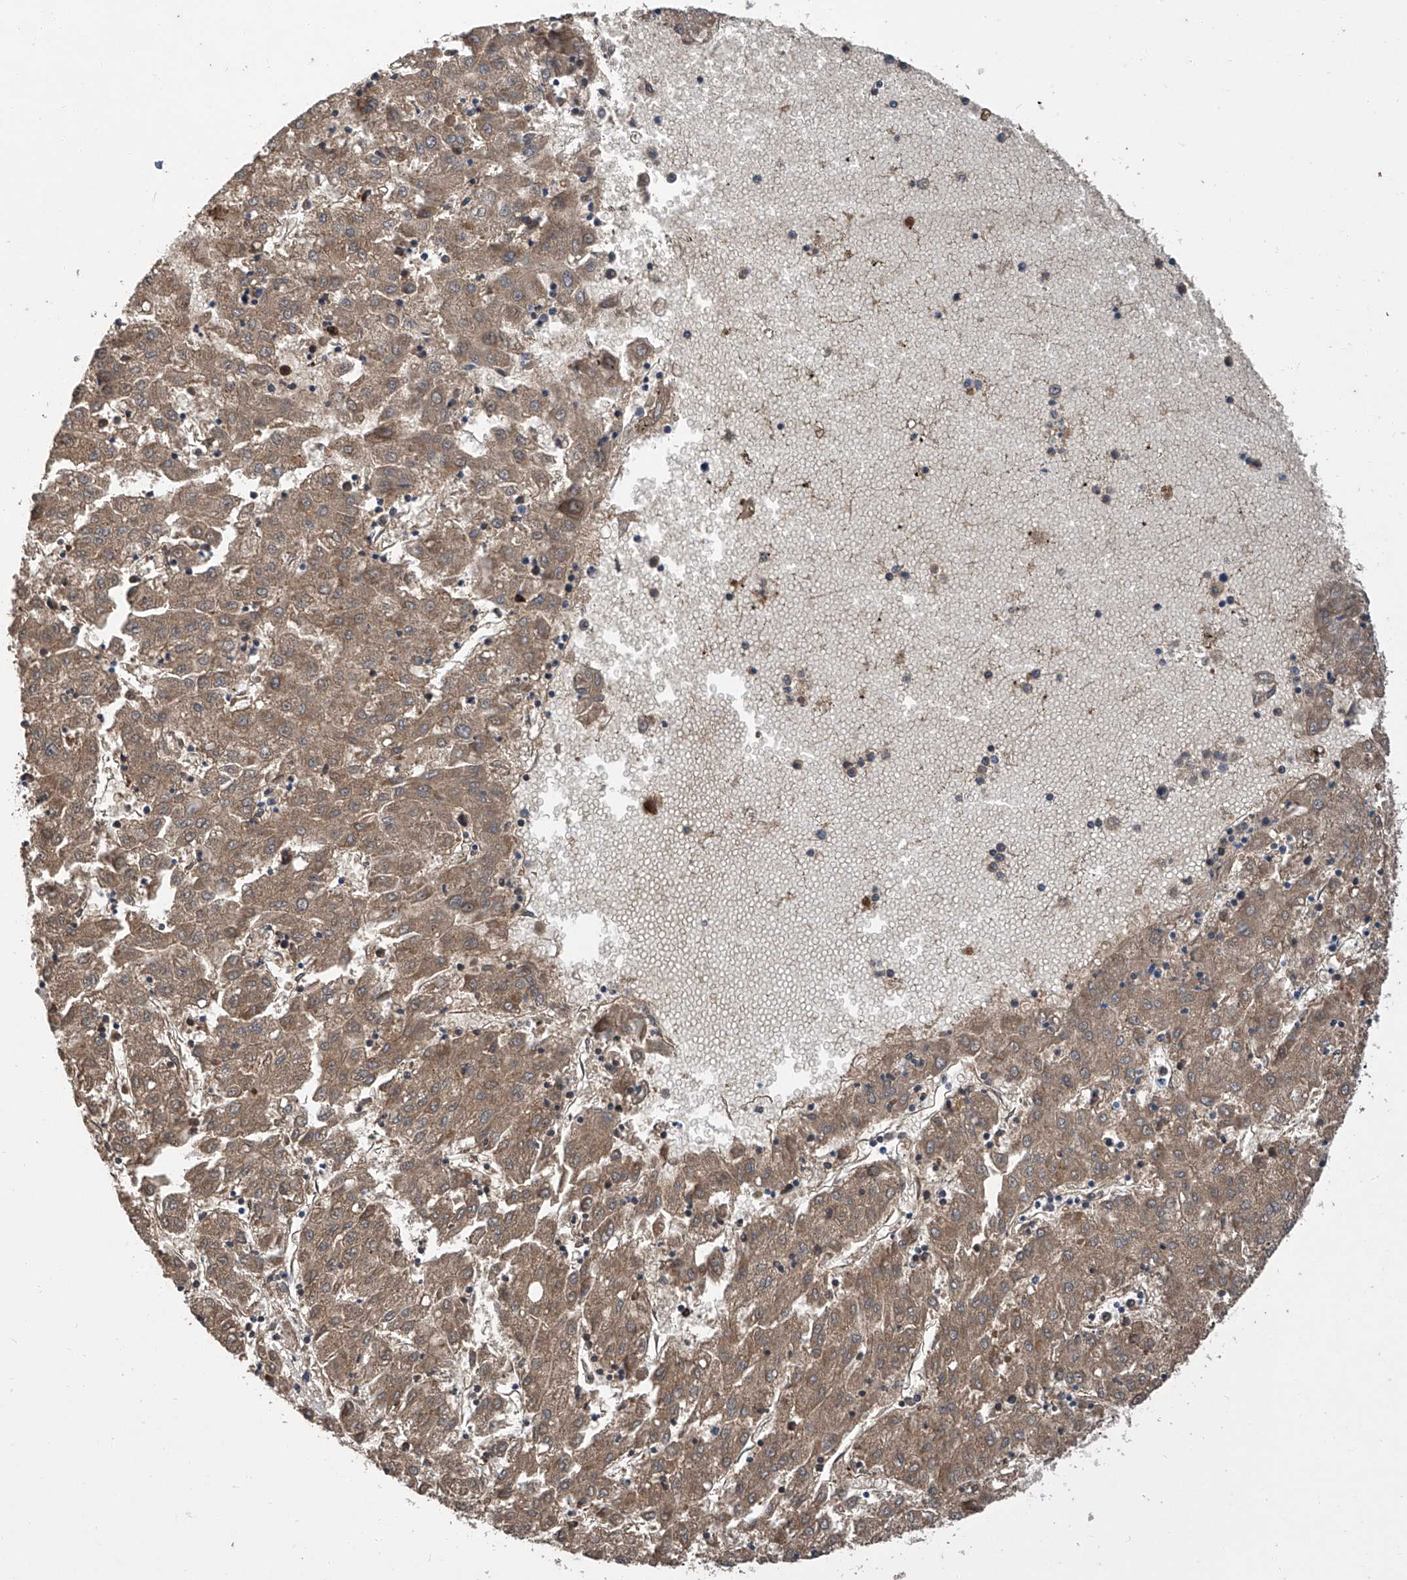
{"staining": {"intensity": "moderate", "quantity": ">75%", "location": "cytoplasmic/membranous"}, "tissue": "liver cancer", "cell_type": "Tumor cells", "image_type": "cancer", "snomed": [{"axis": "morphology", "description": "Carcinoma, Hepatocellular, NOS"}, {"axis": "topography", "description": "Liver"}], "caption": "Human hepatocellular carcinoma (liver) stained with a protein marker displays moderate staining in tumor cells.", "gene": "GPT", "patient": {"sex": "male", "age": 72}}